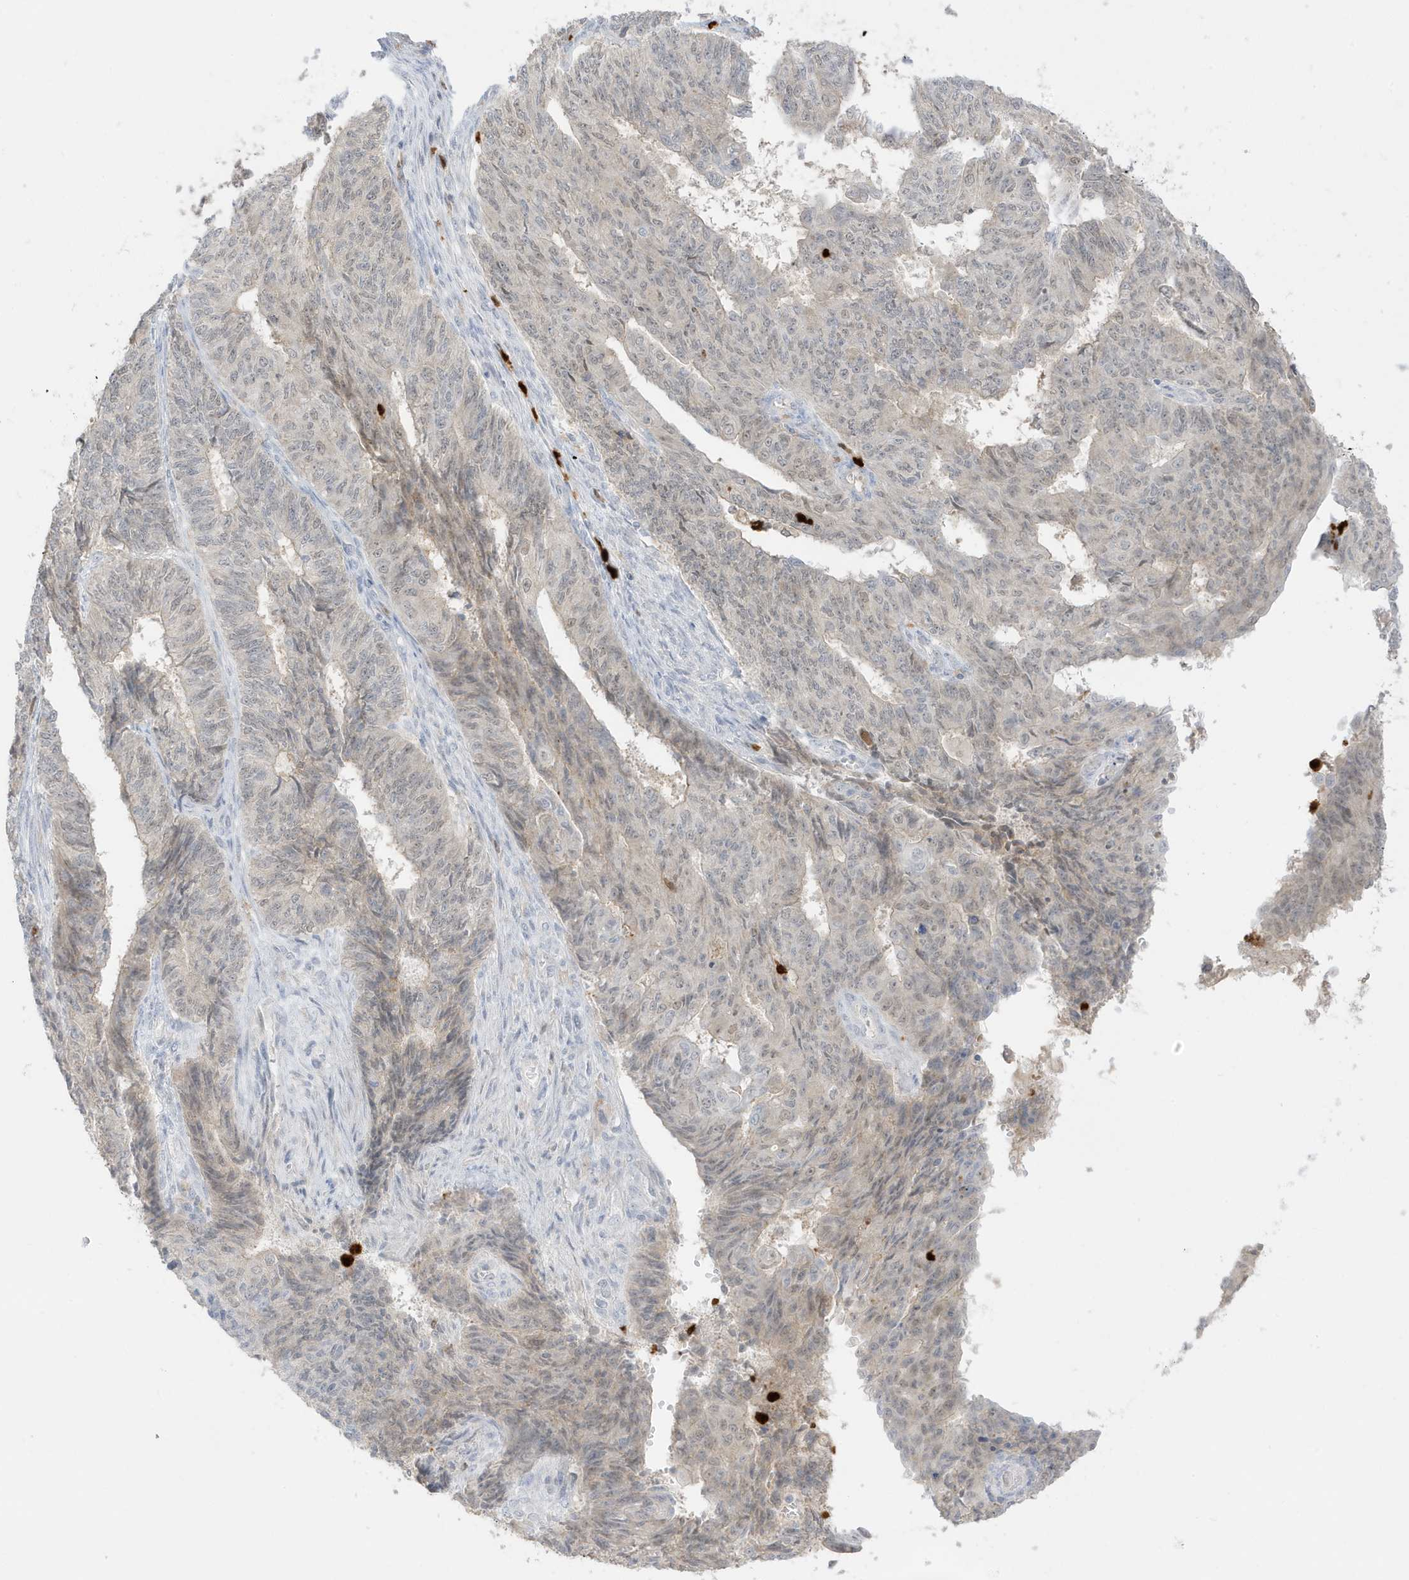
{"staining": {"intensity": "weak", "quantity": "<25%", "location": "nuclear"}, "tissue": "endometrial cancer", "cell_type": "Tumor cells", "image_type": "cancer", "snomed": [{"axis": "morphology", "description": "Adenocarcinoma, NOS"}, {"axis": "topography", "description": "Endometrium"}], "caption": "The histopathology image demonstrates no significant positivity in tumor cells of adenocarcinoma (endometrial). Brightfield microscopy of immunohistochemistry stained with DAB (brown) and hematoxylin (blue), captured at high magnification.", "gene": "GCA", "patient": {"sex": "female", "age": 32}}